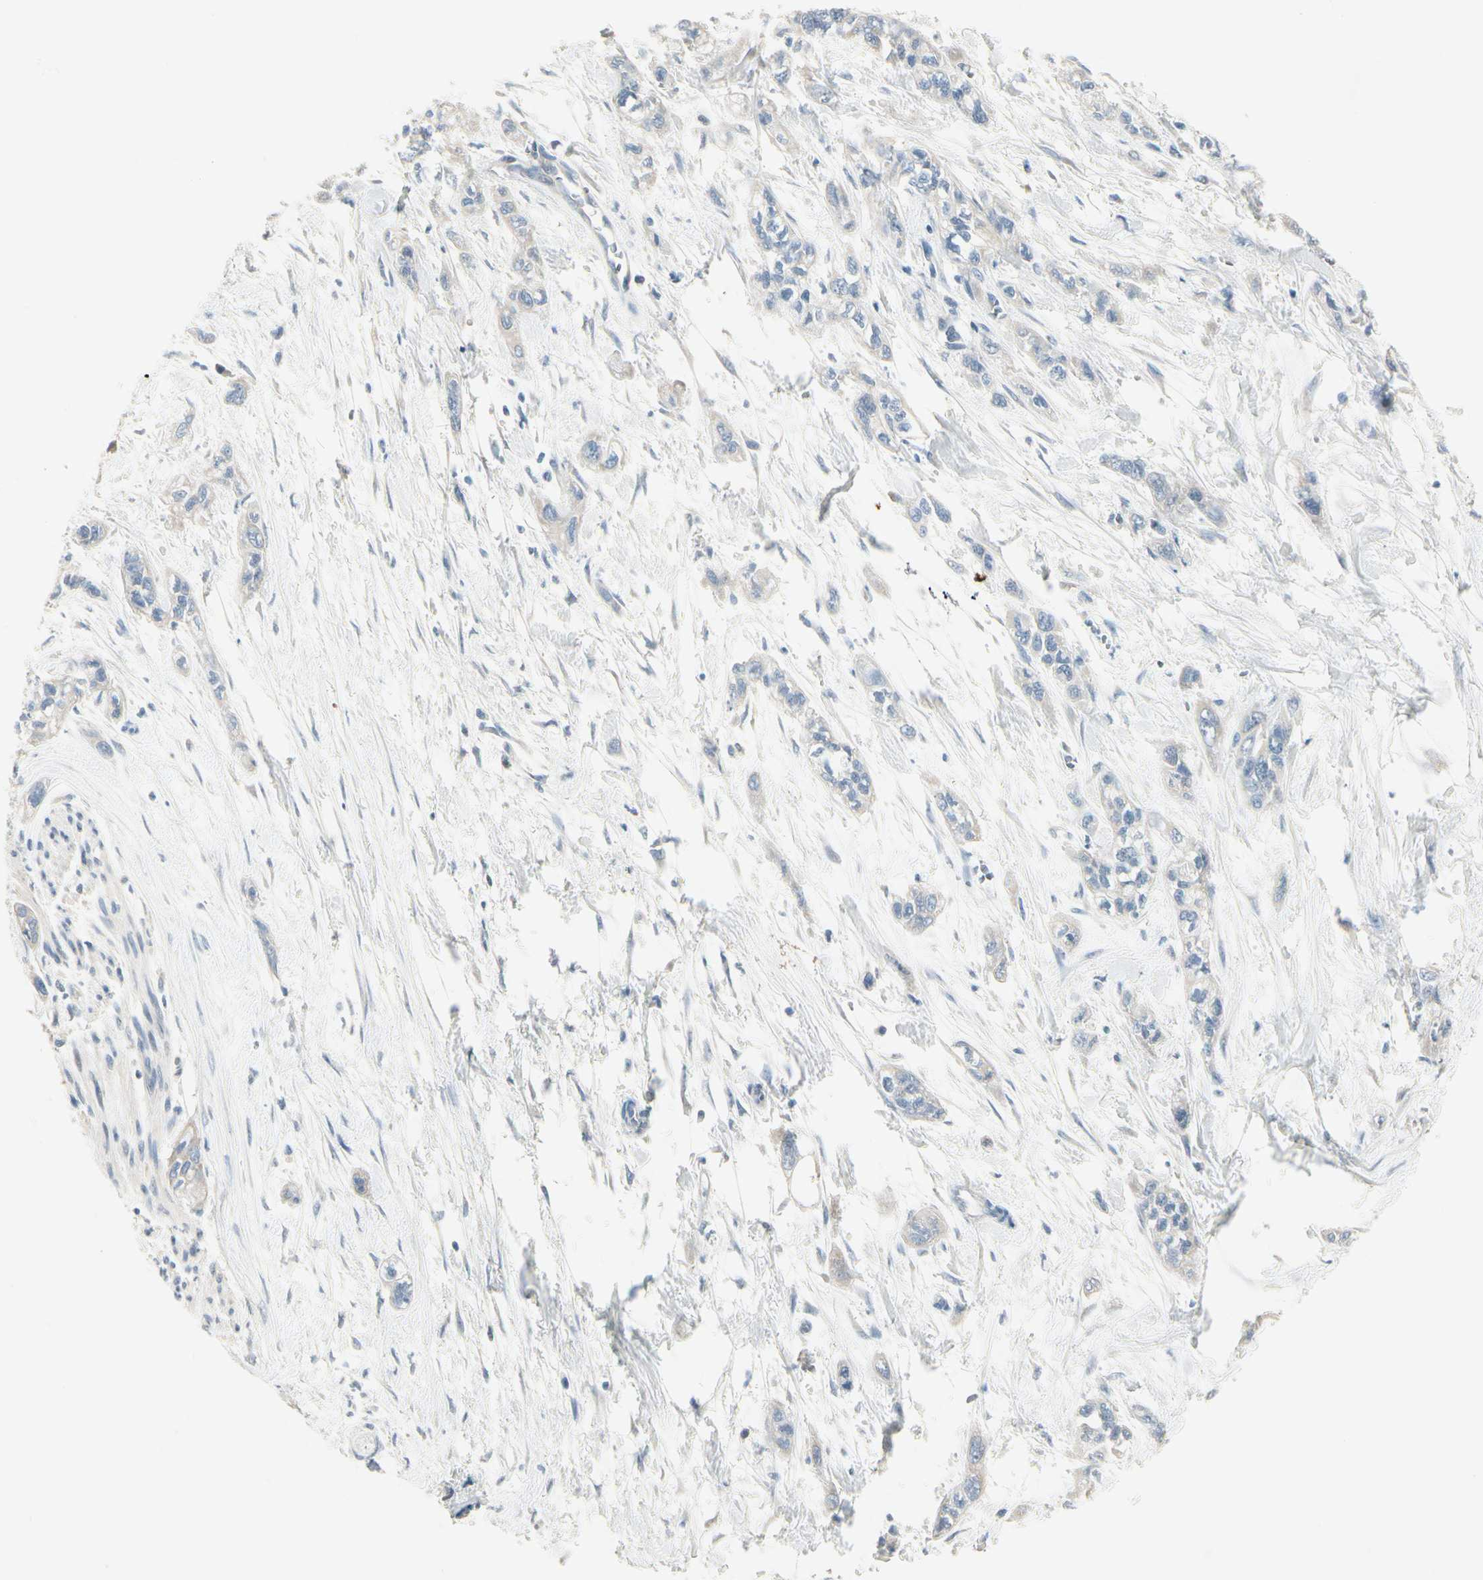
{"staining": {"intensity": "negative", "quantity": "none", "location": "none"}, "tissue": "pancreatic cancer", "cell_type": "Tumor cells", "image_type": "cancer", "snomed": [{"axis": "morphology", "description": "Adenocarcinoma, NOS"}, {"axis": "topography", "description": "Pancreas"}], "caption": "Human pancreatic cancer (adenocarcinoma) stained for a protein using immunohistochemistry reveals no positivity in tumor cells.", "gene": "SPINK4", "patient": {"sex": "male", "age": 74}}